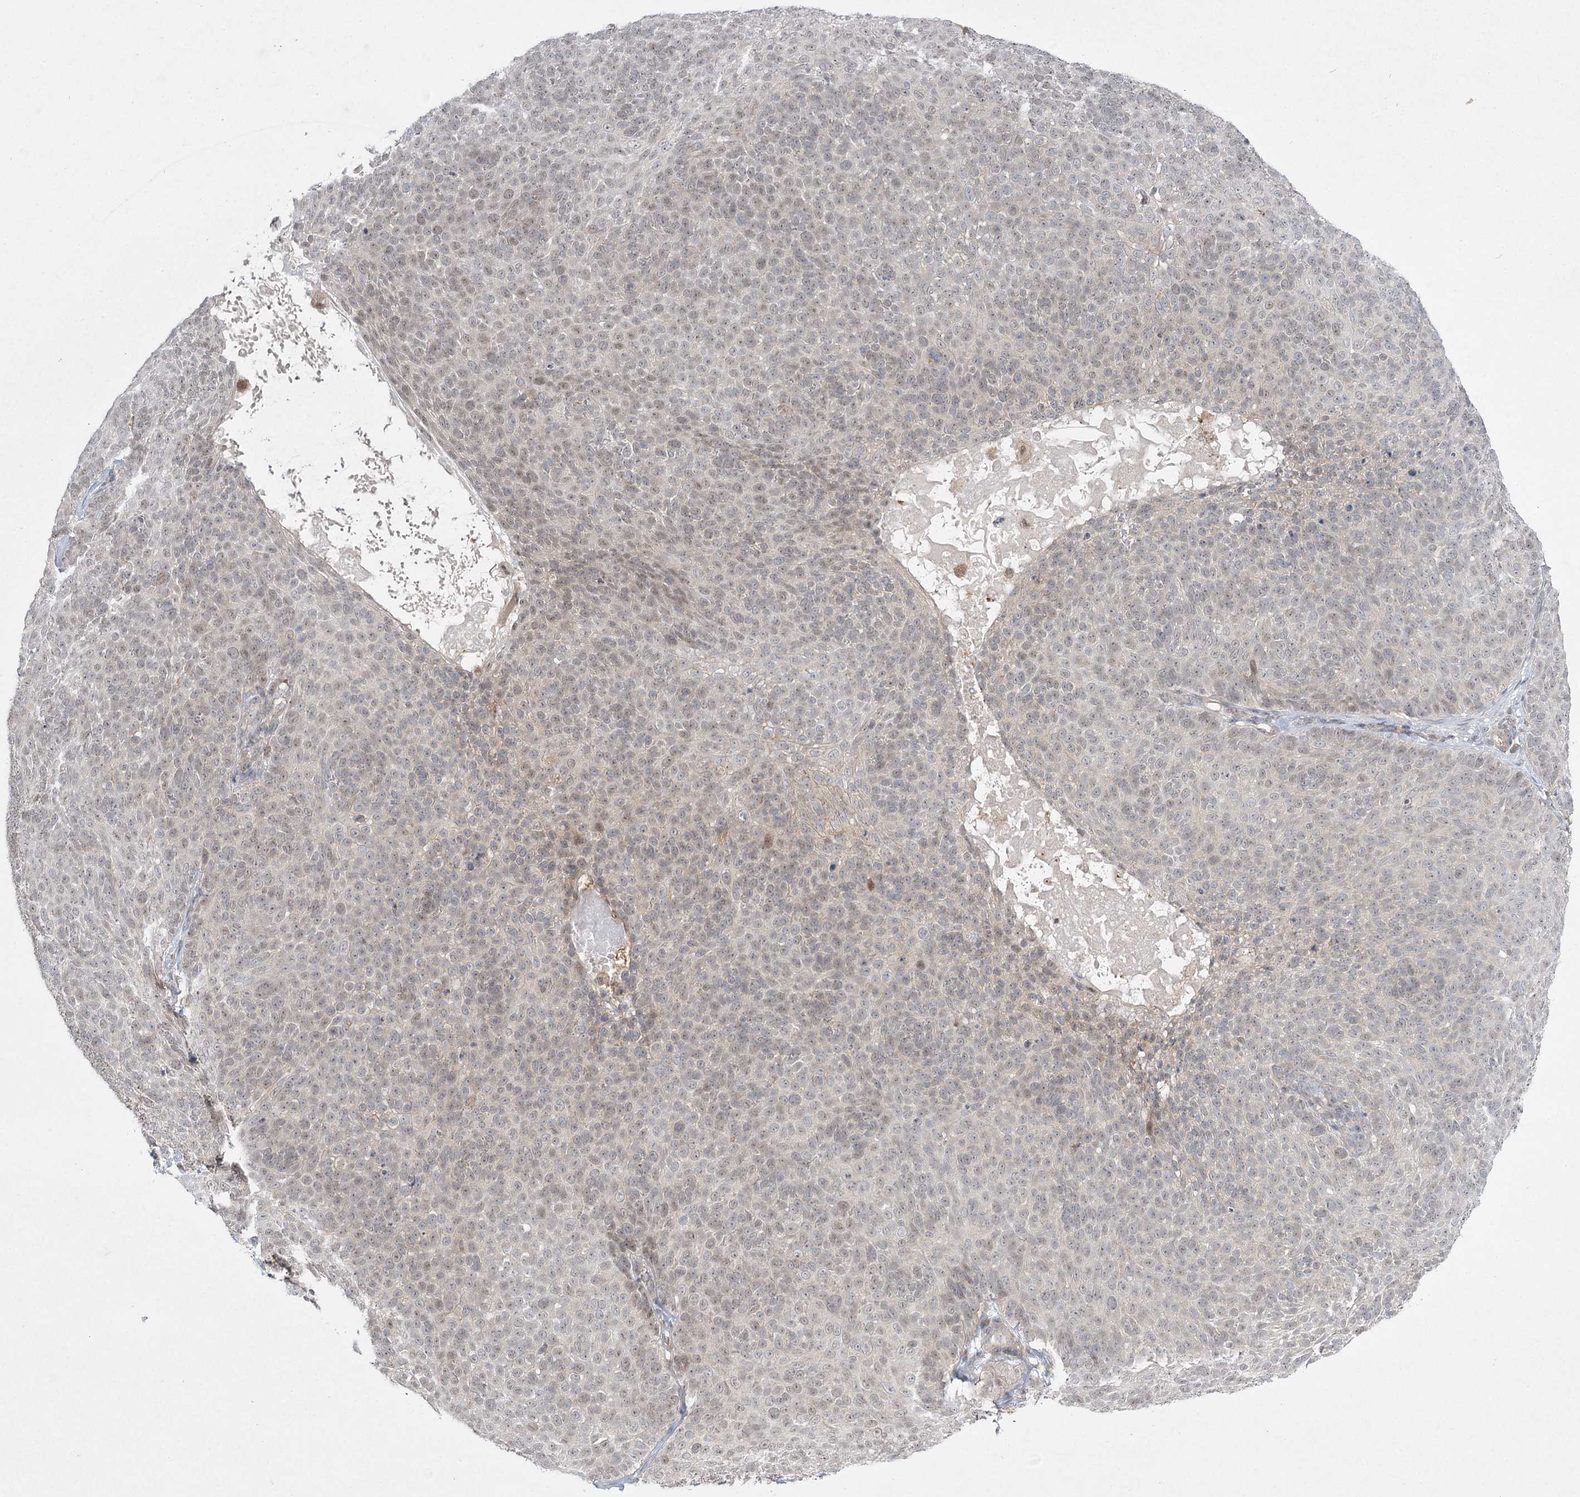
{"staining": {"intensity": "weak", "quantity": "25%-75%", "location": "nuclear"}, "tissue": "skin cancer", "cell_type": "Tumor cells", "image_type": "cancer", "snomed": [{"axis": "morphology", "description": "Basal cell carcinoma"}, {"axis": "topography", "description": "Skin"}], "caption": "IHC of human skin cancer displays low levels of weak nuclear staining in about 25%-75% of tumor cells.", "gene": "WDR44", "patient": {"sex": "male", "age": 85}}